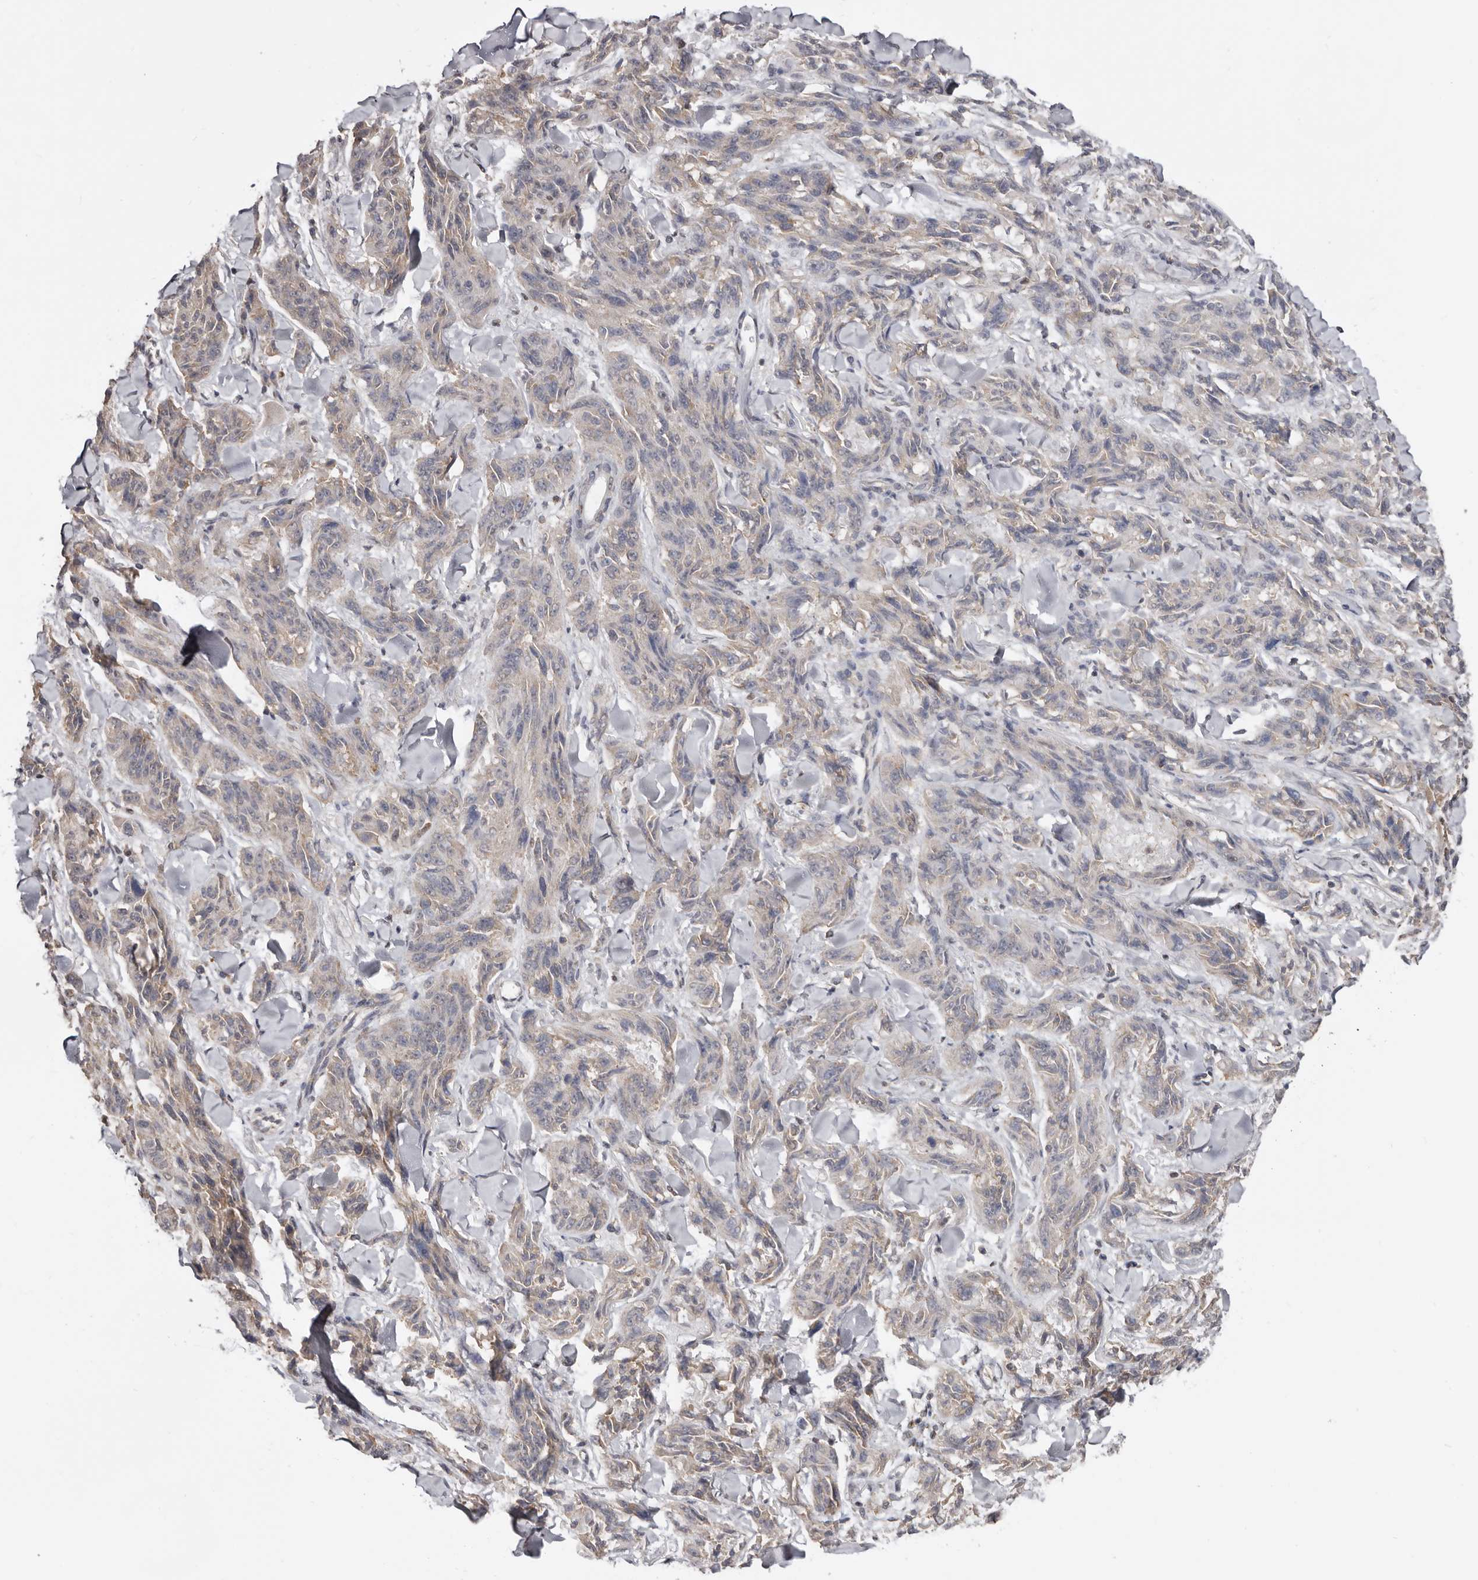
{"staining": {"intensity": "weak", "quantity": "<25%", "location": "cytoplasmic/membranous"}, "tissue": "melanoma", "cell_type": "Tumor cells", "image_type": "cancer", "snomed": [{"axis": "morphology", "description": "Malignant melanoma, NOS"}, {"axis": "topography", "description": "Skin"}], "caption": "The photomicrograph reveals no staining of tumor cells in melanoma.", "gene": "SCAF4", "patient": {"sex": "male", "age": 53}}